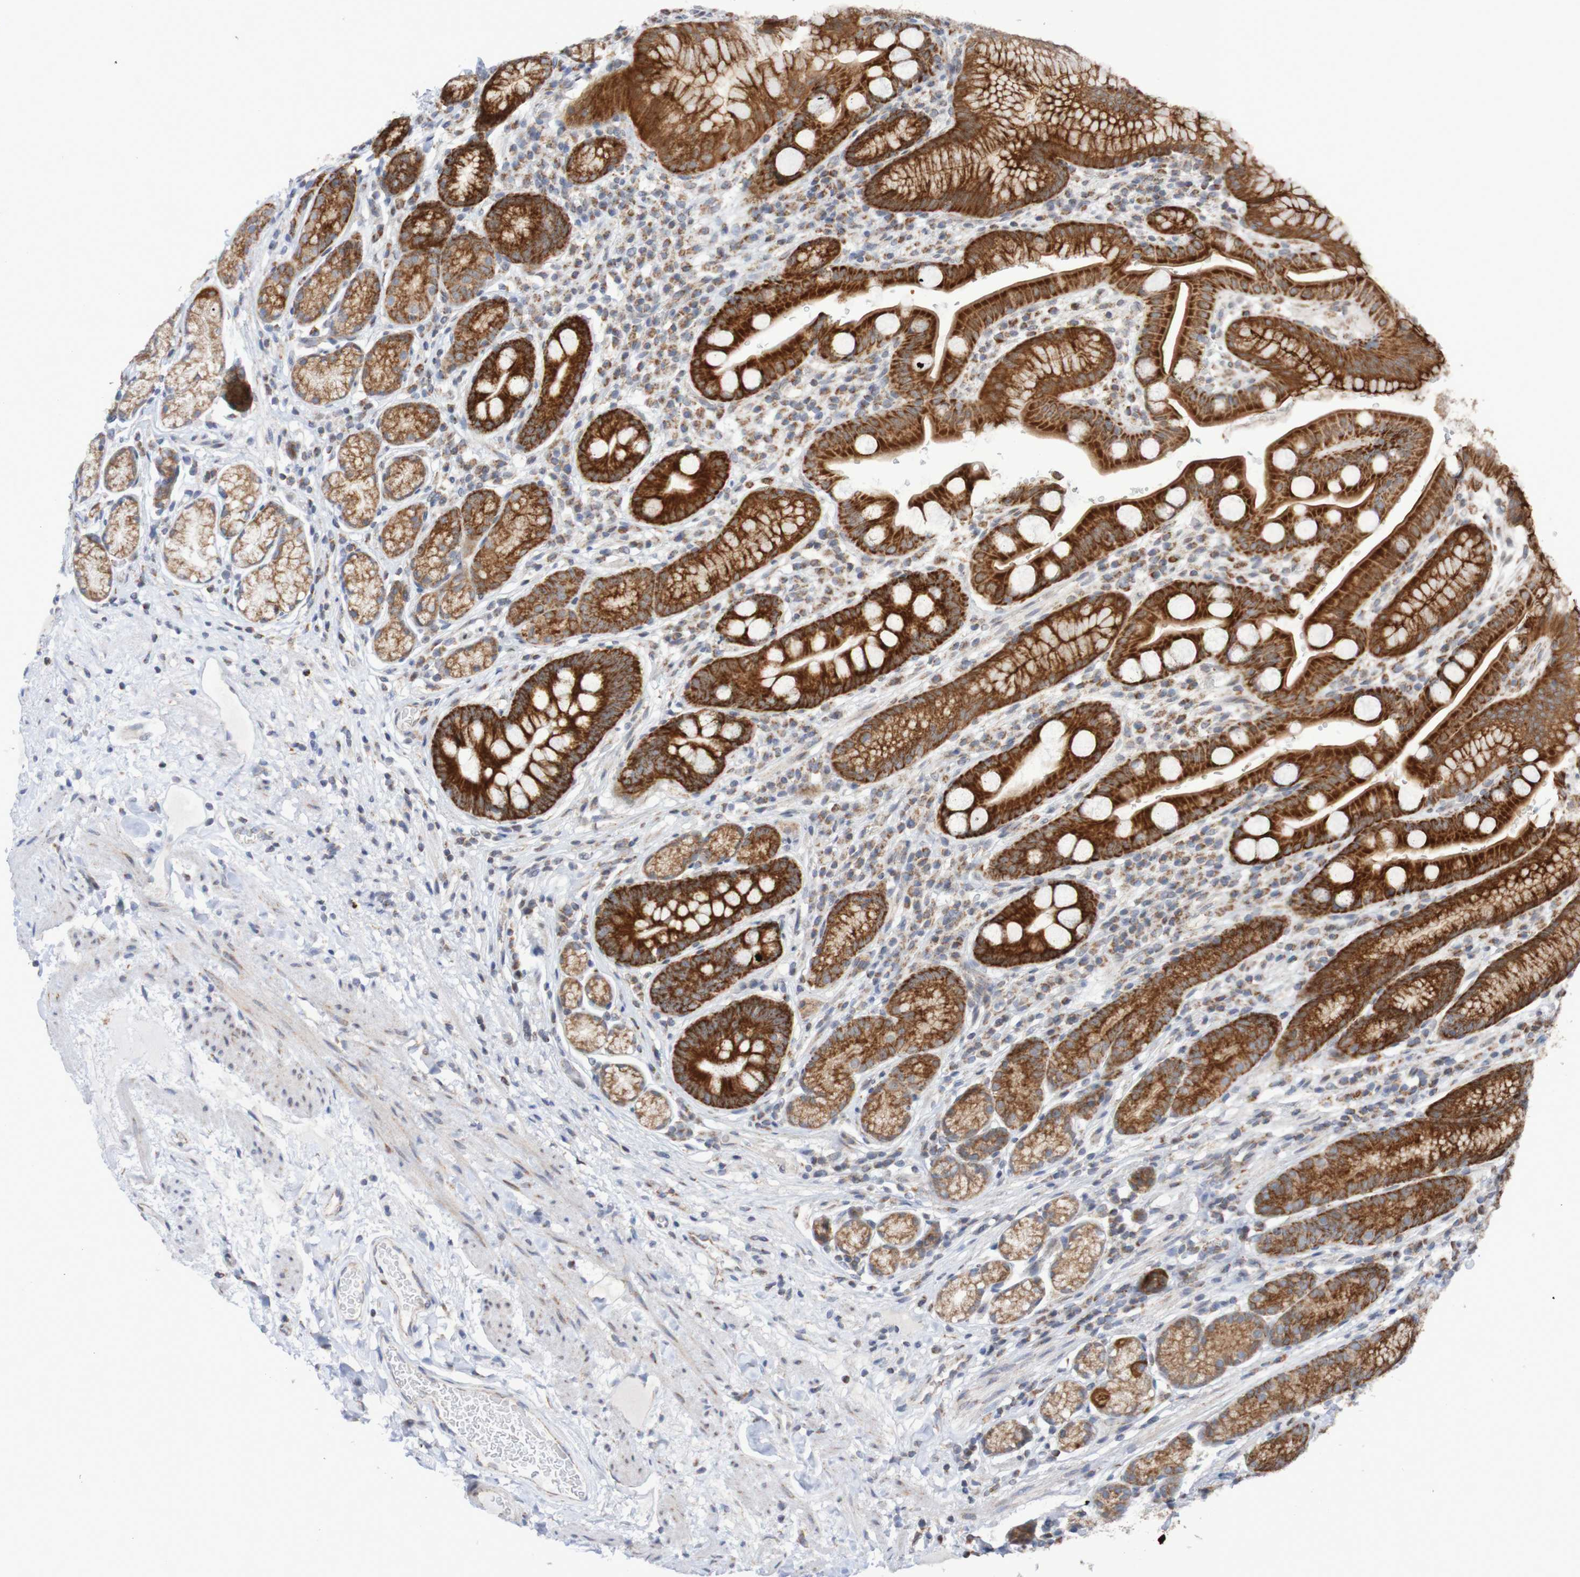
{"staining": {"intensity": "strong", "quantity": ">75%", "location": "cytoplasmic/membranous"}, "tissue": "stomach", "cell_type": "Glandular cells", "image_type": "normal", "snomed": [{"axis": "morphology", "description": "Normal tissue, NOS"}, {"axis": "topography", "description": "Stomach, lower"}], "caption": "DAB immunohistochemical staining of benign human stomach shows strong cytoplasmic/membranous protein staining in approximately >75% of glandular cells.", "gene": "DVL1", "patient": {"sex": "male", "age": 52}}